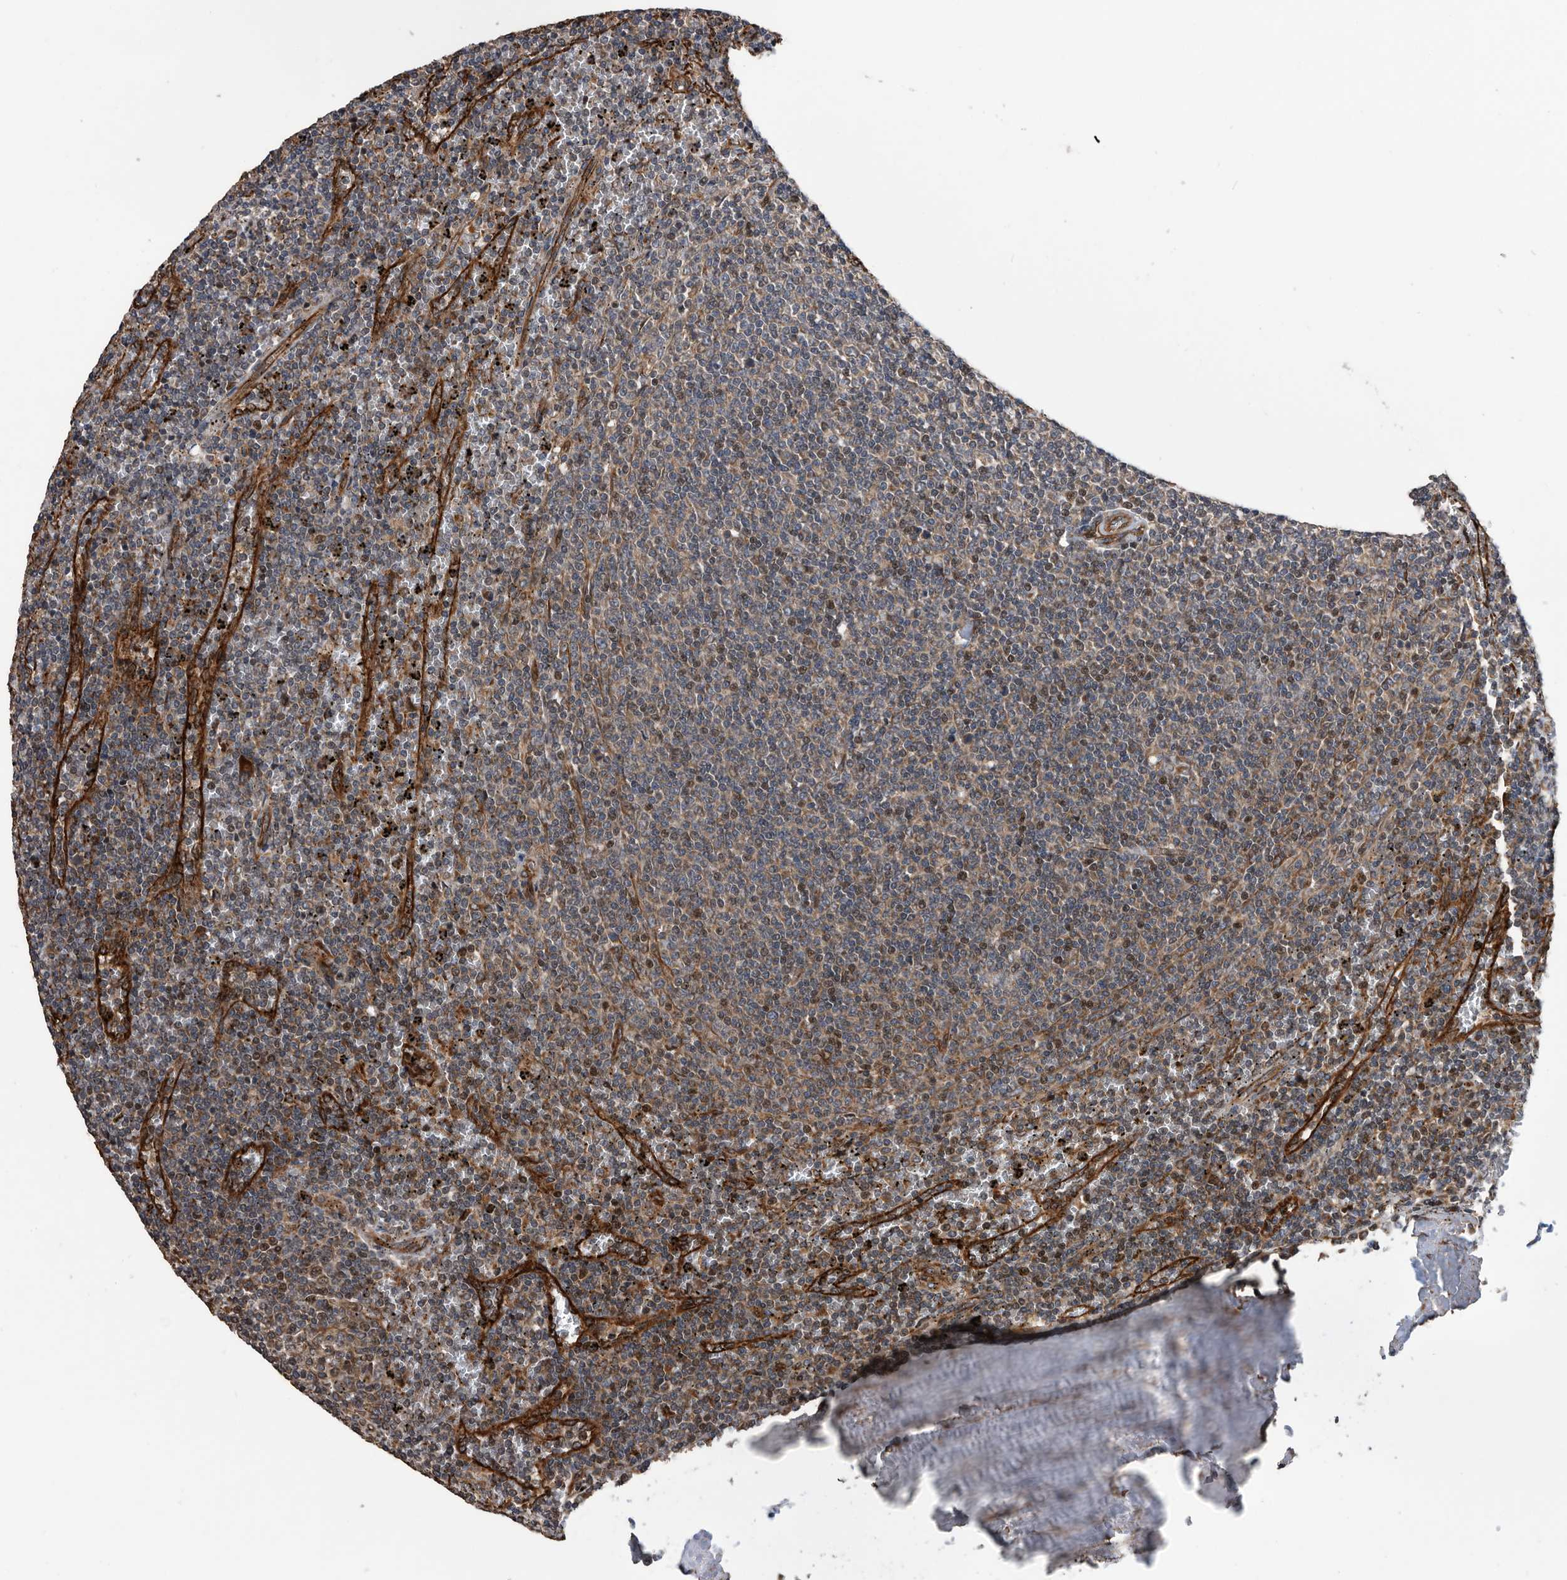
{"staining": {"intensity": "weak", "quantity": "25%-75%", "location": "cytoplasmic/membranous"}, "tissue": "lymphoma", "cell_type": "Tumor cells", "image_type": "cancer", "snomed": [{"axis": "morphology", "description": "Malignant lymphoma, non-Hodgkin's type, Low grade"}, {"axis": "topography", "description": "Spleen"}], "caption": "Protein staining of lymphoma tissue exhibits weak cytoplasmic/membranous positivity in approximately 25%-75% of tumor cells. The protein is shown in brown color, while the nuclei are stained blue.", "gene": "SERINC2", "patient": {"sex": "female", "age": 50}}